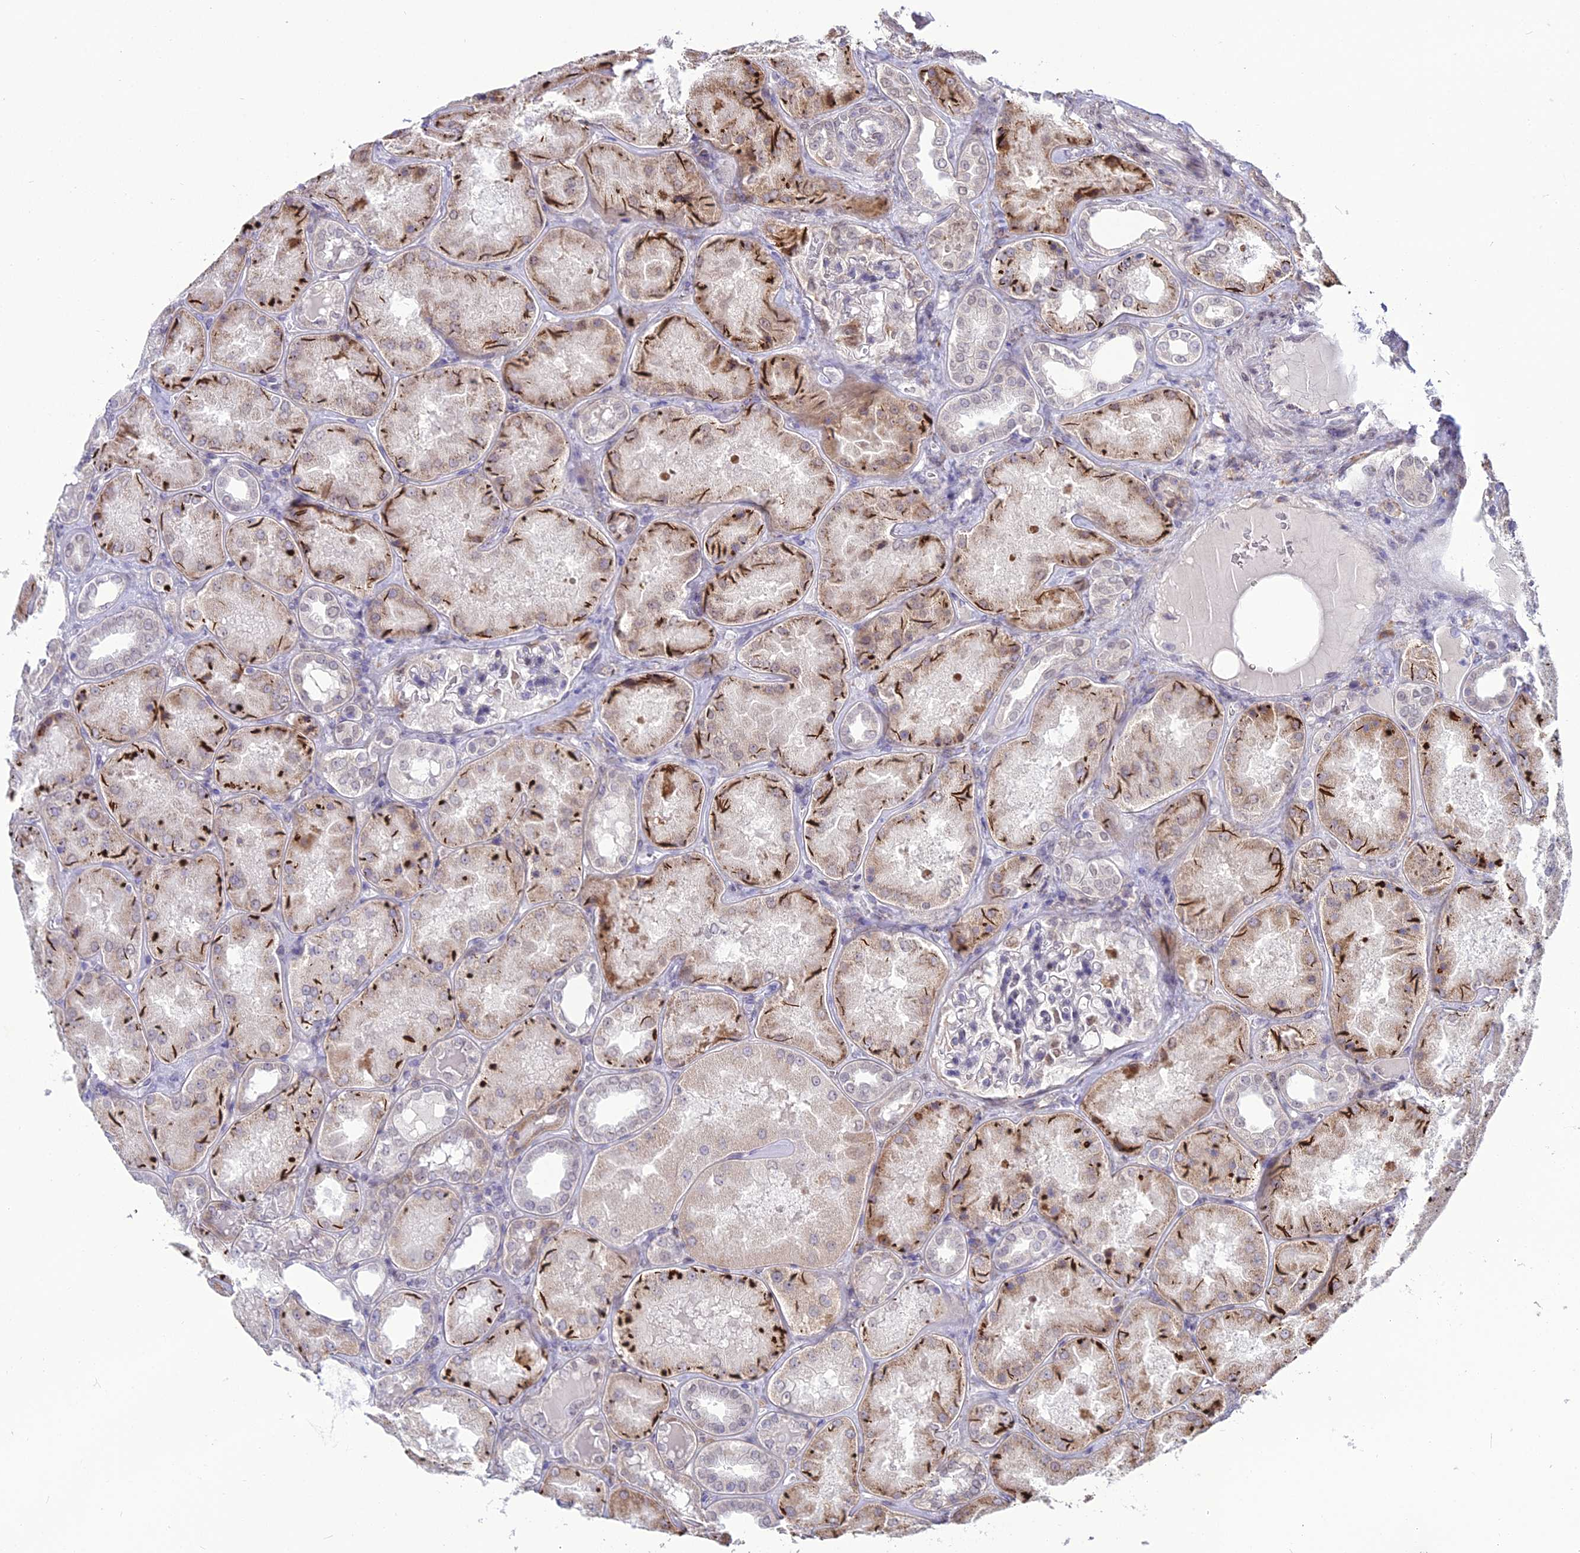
{"staining": {"intensity": "moderate", "quantity": "<25%", "location": "nuclear"}, "tissue": "kidney", "cell_type": "Cells in glomeruli", "image_type": "normal", "snomed": [{"axis": "morphology", "description": "Normal tissue, NOS"}, {"axis": "topography", "description": "Kidney"}], "caption": "Protein analysis of normal kidney reveals moderate nuclear expression in approximately <25% of cells in glomeruli. (DAB (3,3'-diaminobenzidine) IHC with brightfield microscopy, high magnification).", "gene": "TROAP", "patient": {"sex": "female", "age": 56}}